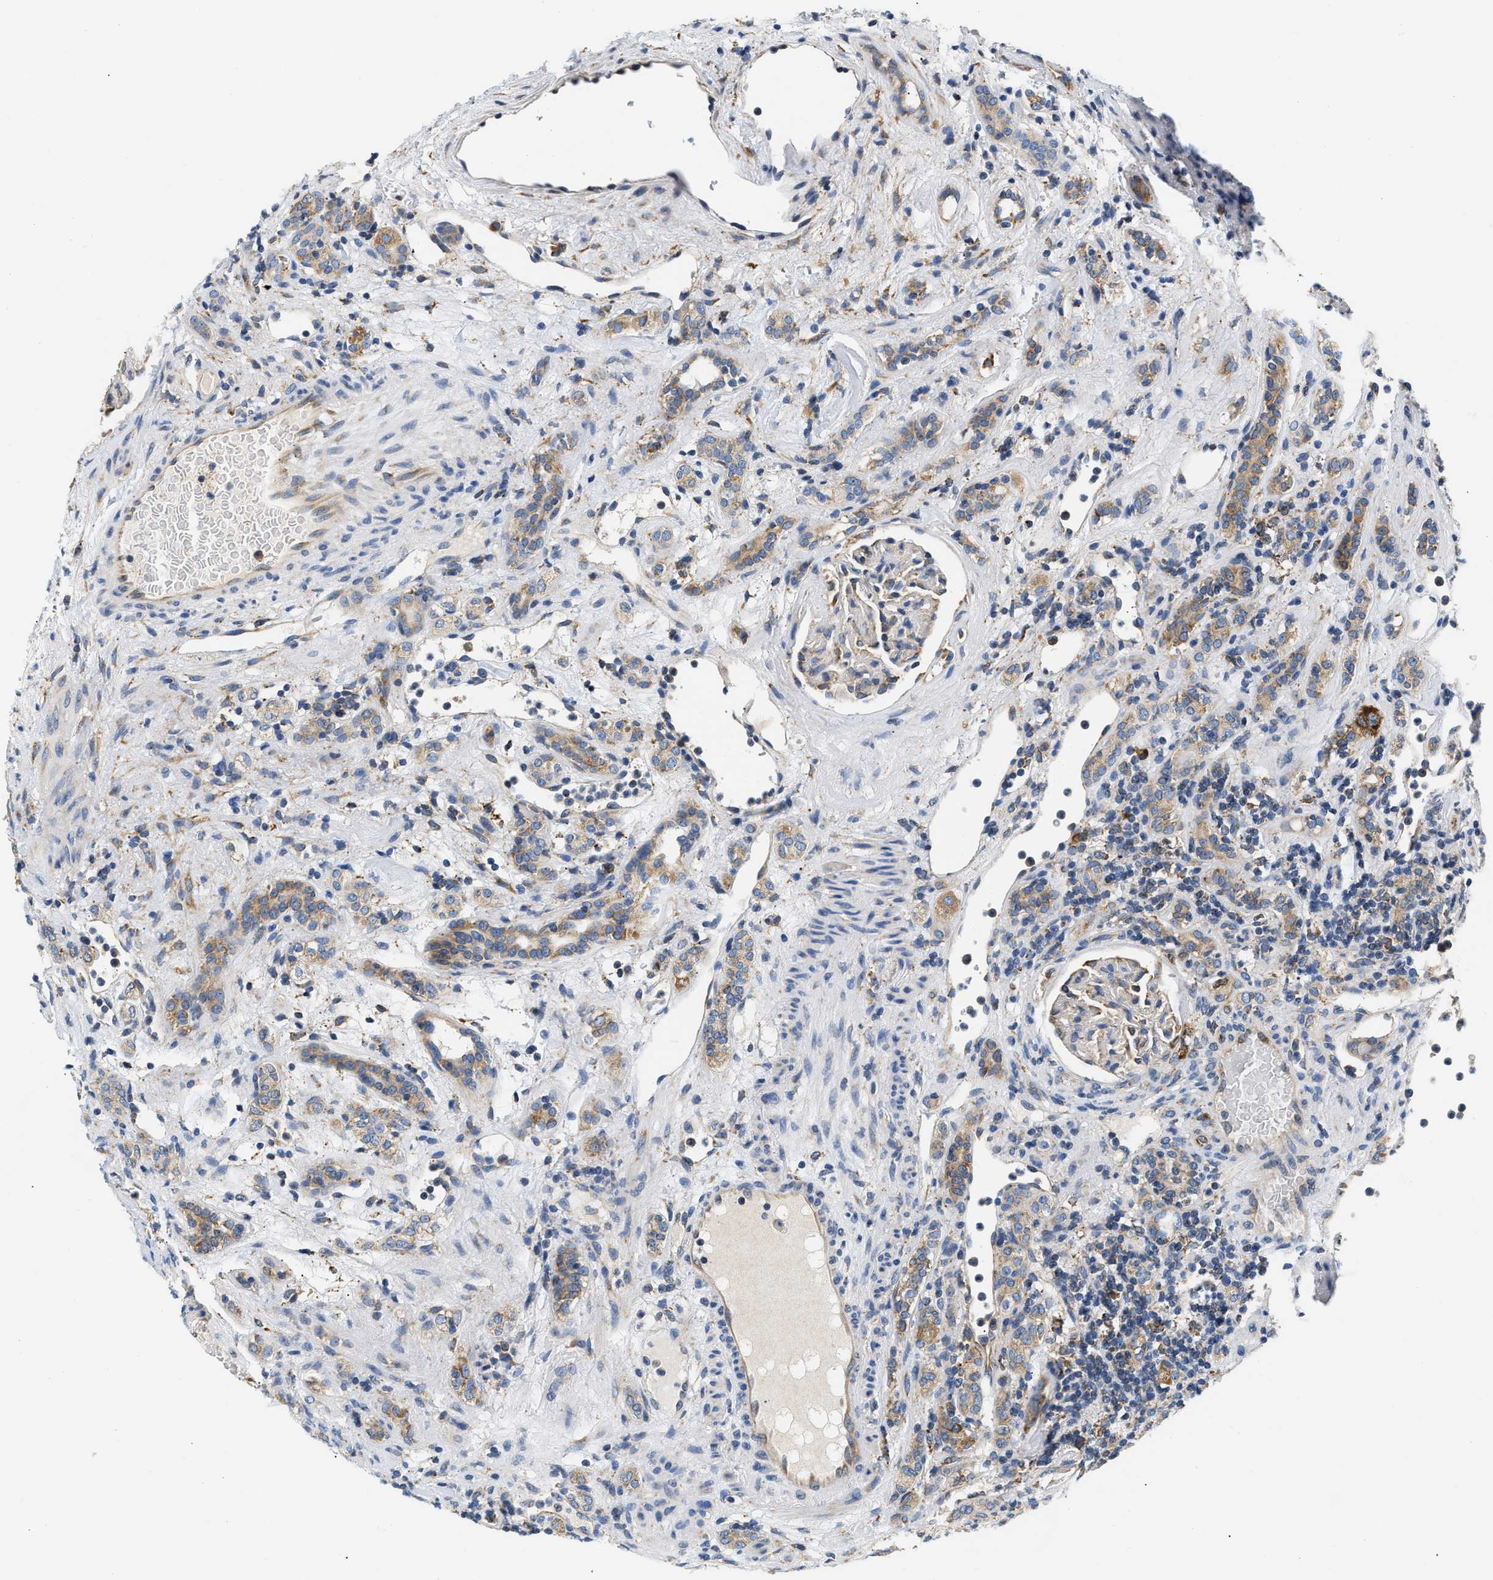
{"staining": {"intensity": "moderate", "quantity": "<25%", "location": "cytoplasmic/membranous"}, "tissue": "renal cancer", "cell_type": "Tumor cells", "image_type": "cancer", "snomed": [{"axis": "morphology", "description": "Normal tissue, NOS"}, {"axis": "morphology", "description": "Adenocarcinoma, NOS"}, {"axis": "topography", "description": "Kidney"}], "caption": "Tumor cells reveal low levels of moderate cytoplasmic/membranous positivity in about <25% of cells in renal cancer.", "gene": "HDHD3", "patient": {"sex": "female", "age": 72}}